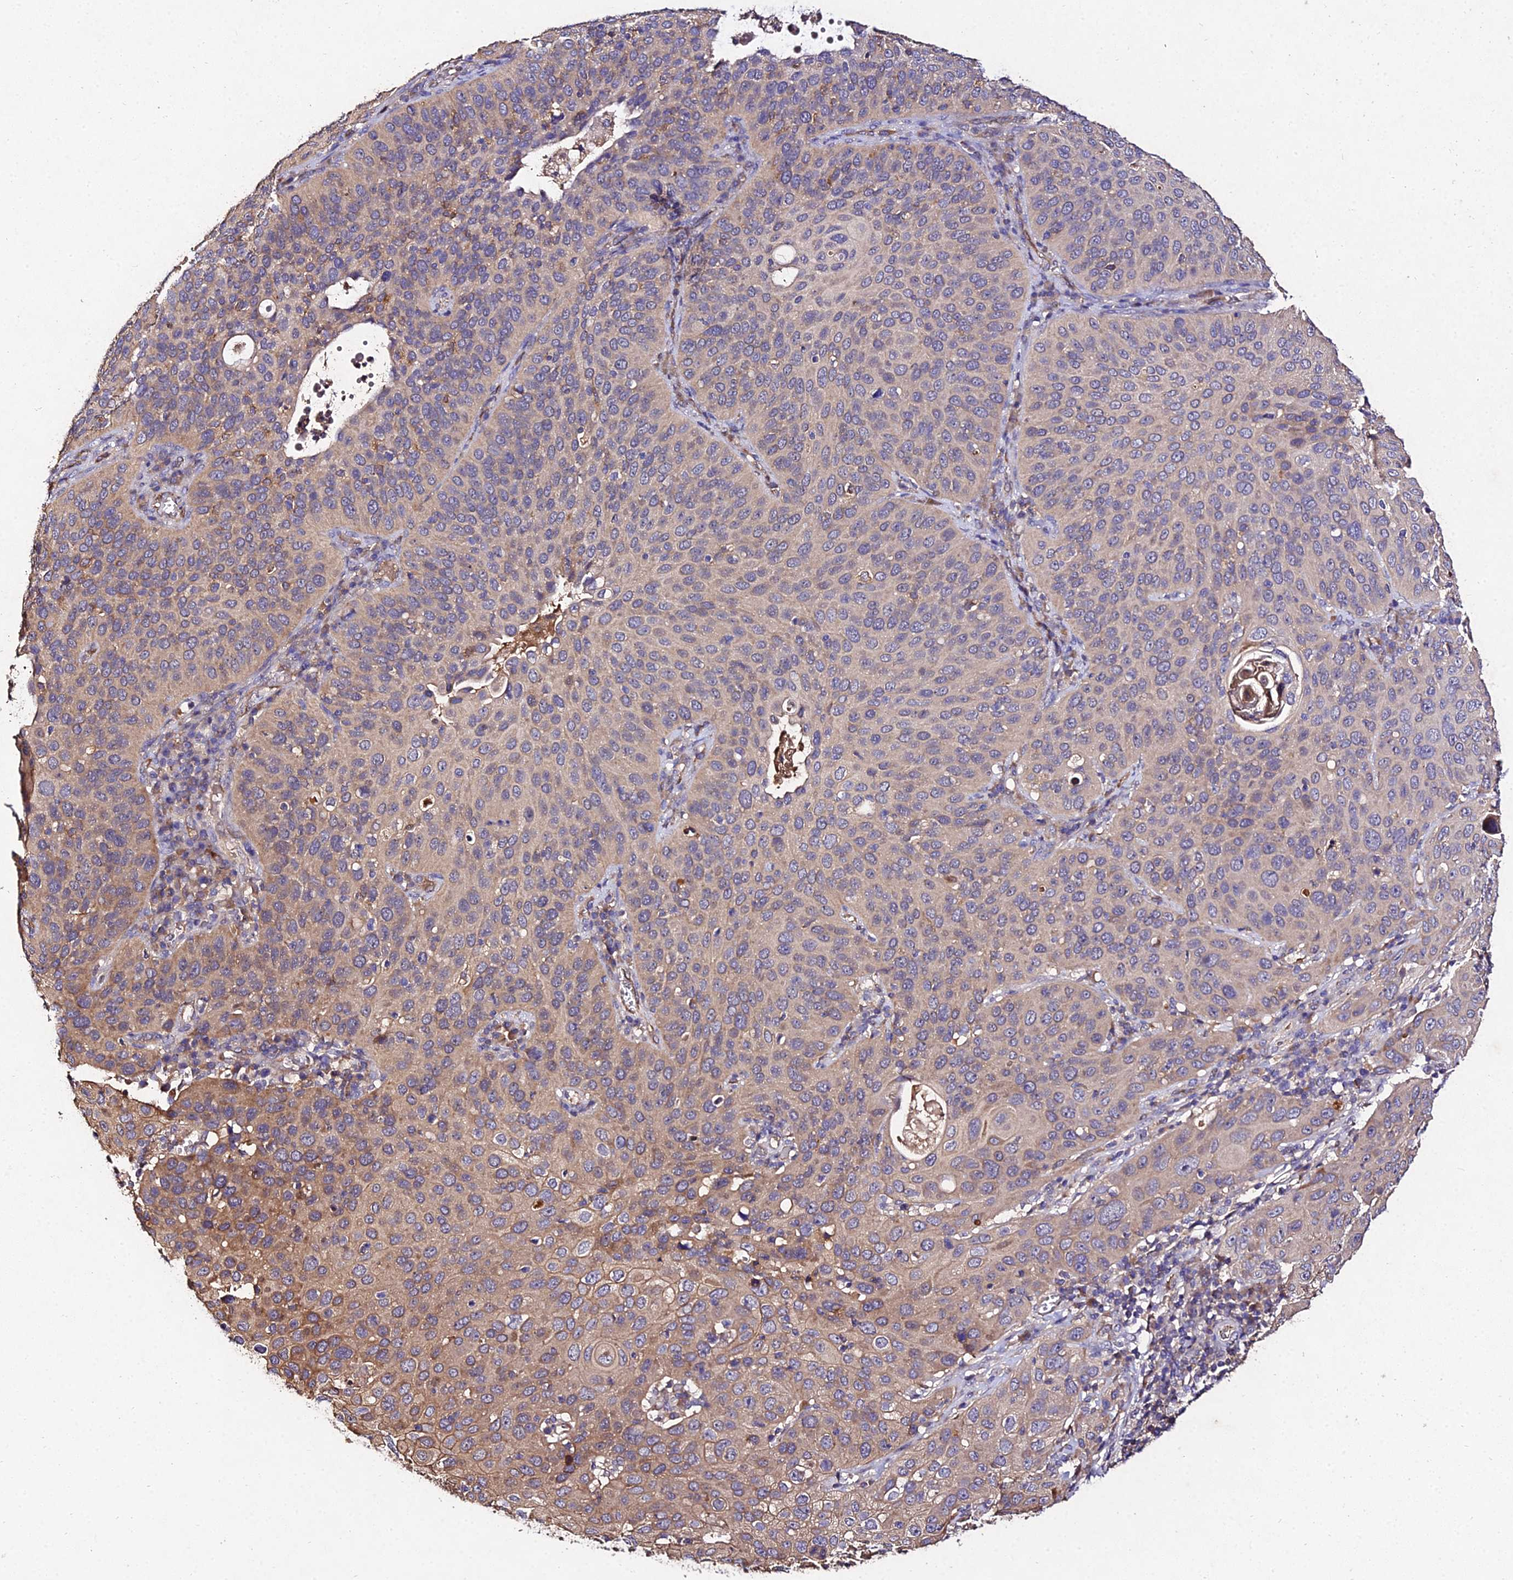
{"staining": {"intensity": "moderate", "quantity": ">75%", "location": "cytoplasmic/membranous"}, "tissue": "cervical cancer", "cell_type": "Tumor cells", "image_type": "cancer", "snomed": [{"axis": "morphology", "description": "Squamous cell carcinoma, NOS"}, {"axis": "topography", "description": "Cervix"}], "caption": "IHC of human cervical squamous cell carcinoma shows medium levels of moderate cytoplasmic/membranous positivity in about >75% of tumor cells. (Brightfield microscopy of DAB IHC at high magnification).", "gene": "AP3M2", "patient": {"sex": "female", "age": 36}}